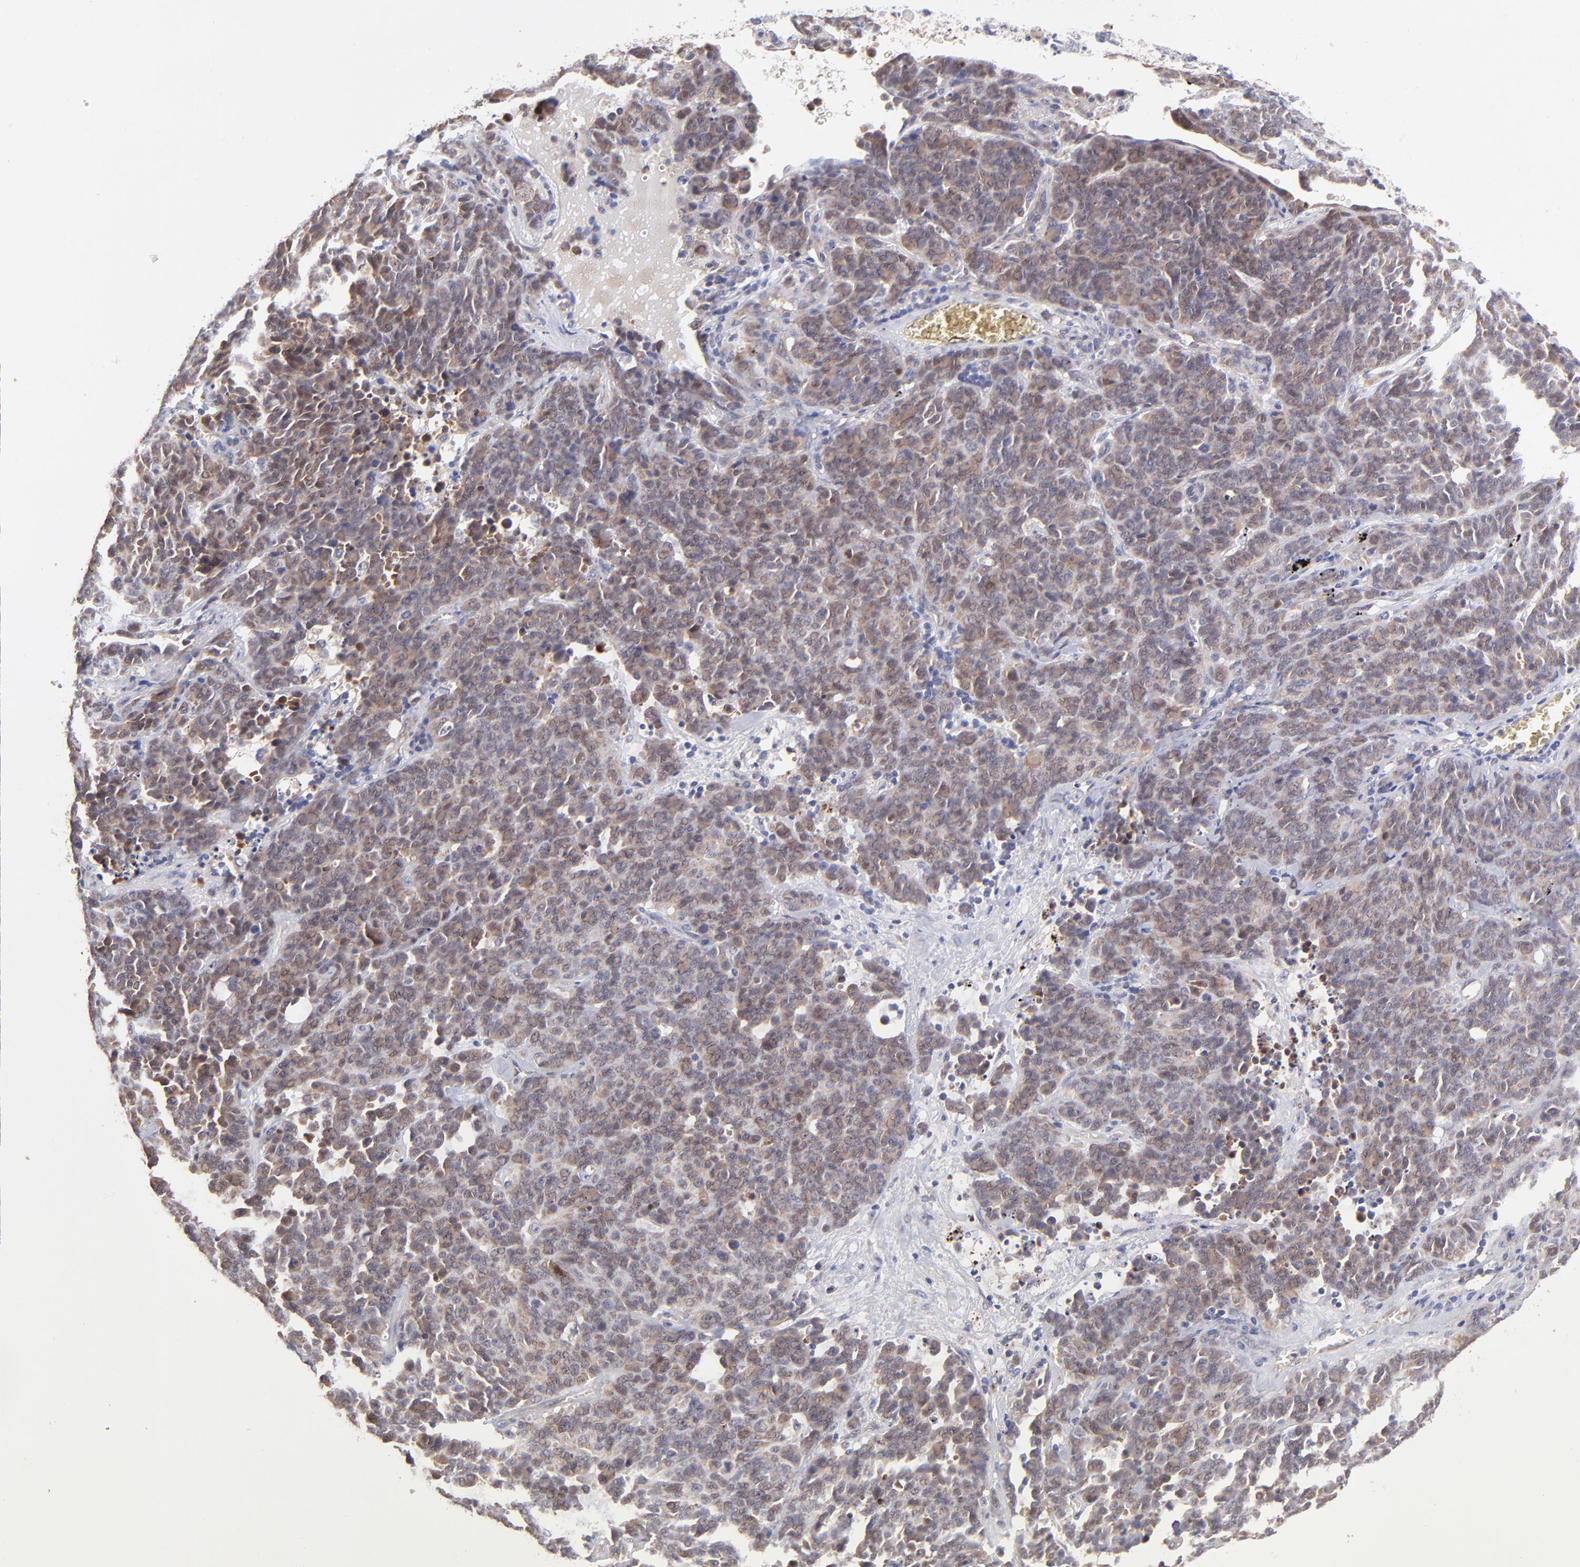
{"staining": {"intensity": "moderate", "quantity": ">75%", "location": "cytoplasmic/membranous"}, "tissue": "lung cancer", "cell_type": "Tumor cells", "image_type": "cancer", "snomed": [{"axis": "morphology", "description": "Neoplasm, malignant, NOS"}, {"axis": "topography", "description": "Lung"}], "caption": "This micrograph reveals immunohistochemistry (IHC) staining of lung cancer (neoplasm (malignant)), with medium moderate cytoplasmic/membranous positivity in approximately >75% of tumor cells.", "gene": "UBE2H", "patient": {"sex": "female", "age": 58}}